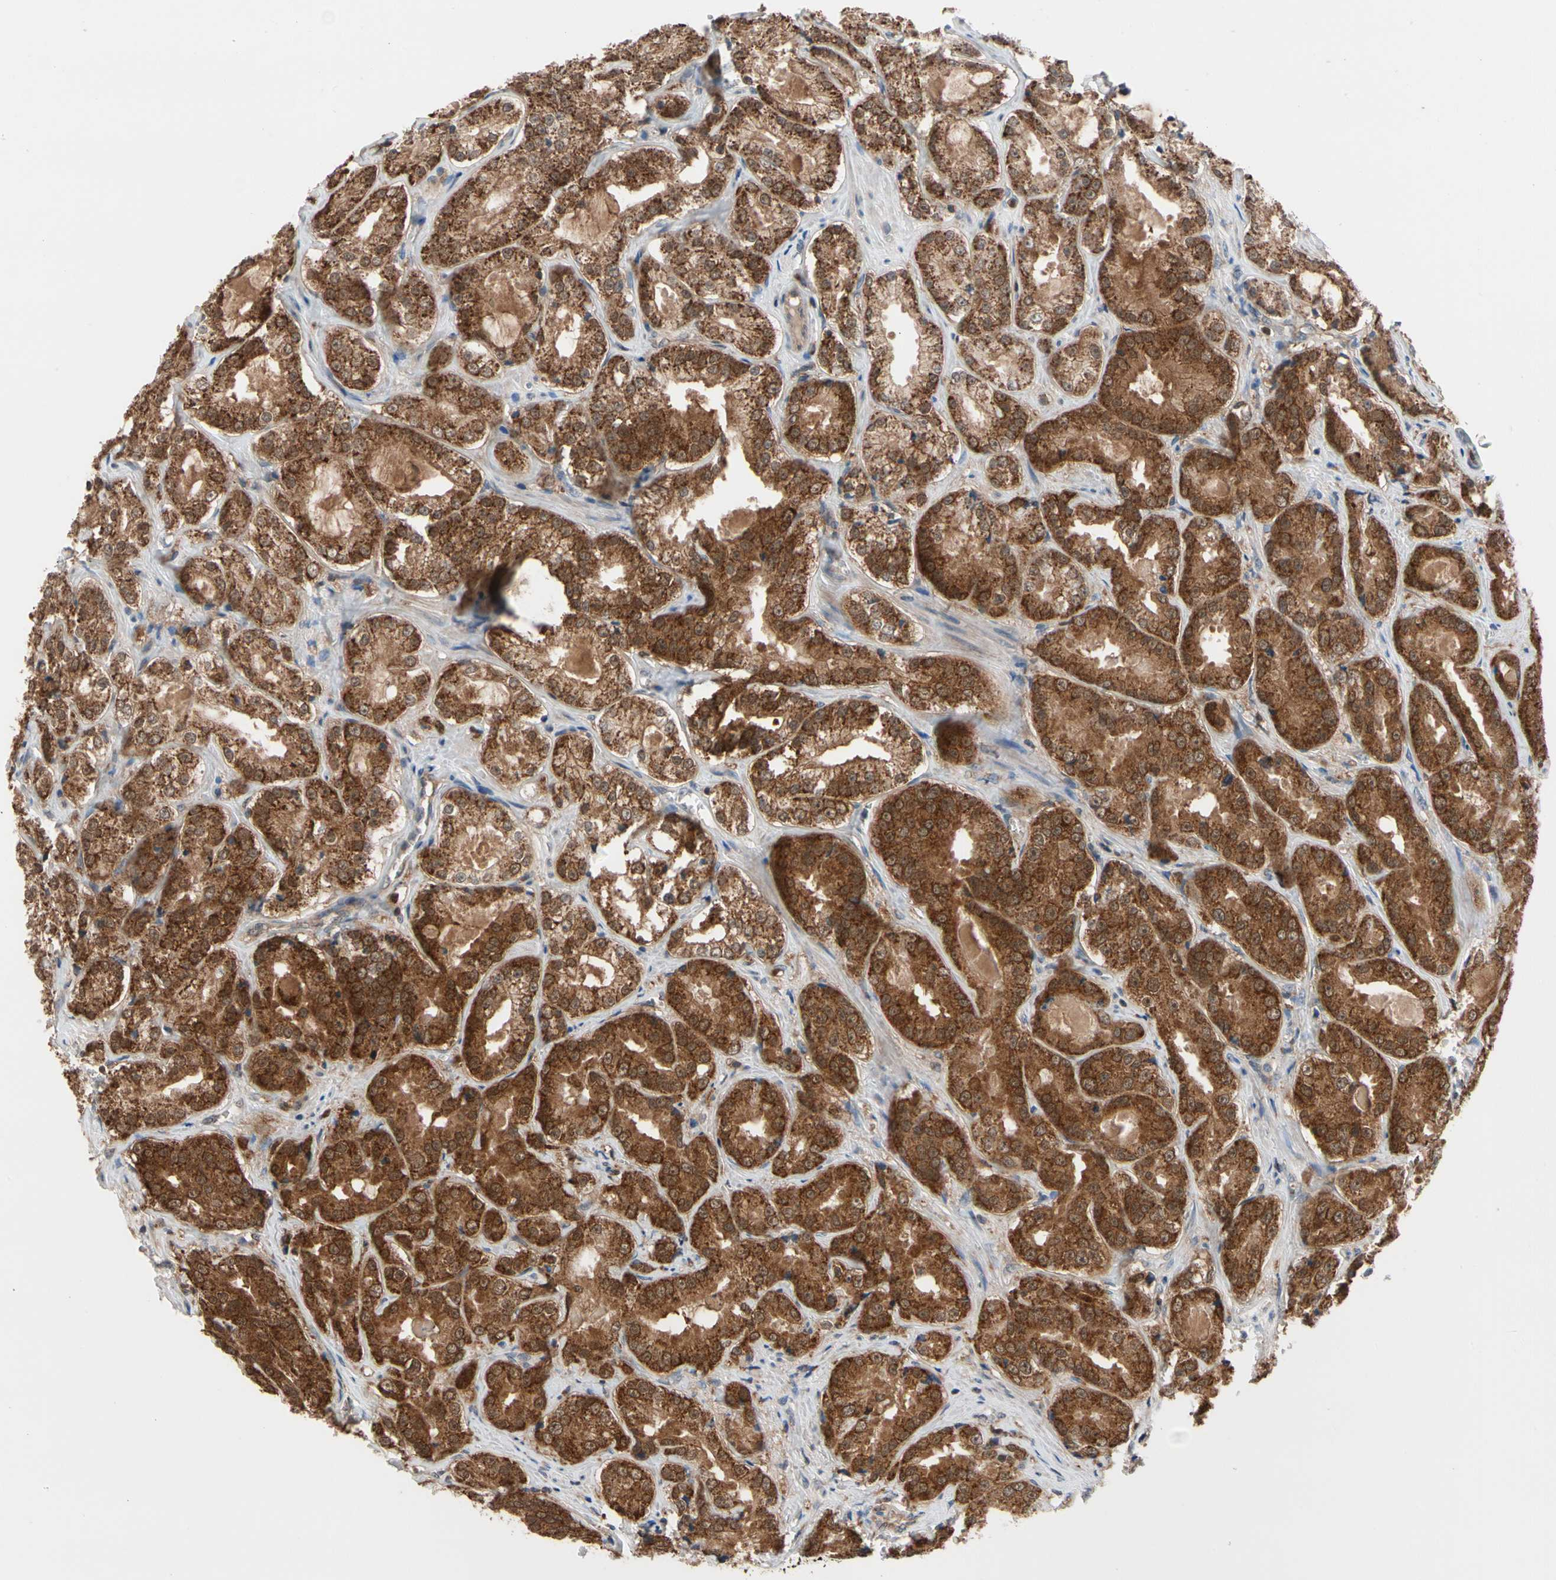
{"staining": {"intensity": "strong", "quantity": ">75%", "location": "cytoplasmic/membranous"}, "tissue": "prostate cancer", "cell_type": "Tumor cells", "image_type": "cancer", "snomed": [{"axis": "morphology", "description": "Adenocarcinoma, High grade"}, {"axis": "topography", "description": "Prostate"}], "caption": "Immunohistochemistry (IHC) photomicrograph of neoplastic tissue: human prostate adenocarcinoma (high-grade) stained using immunohistochemistry (IHC) exhibits high levels of strong protein expression localized specifically in the cytoplasmic/membranous of tumor cells, appearing as a cytoplasmic/membranous brown color.", "gene": "MTHFS", "patient": {"sex": "male", "age": 73}}